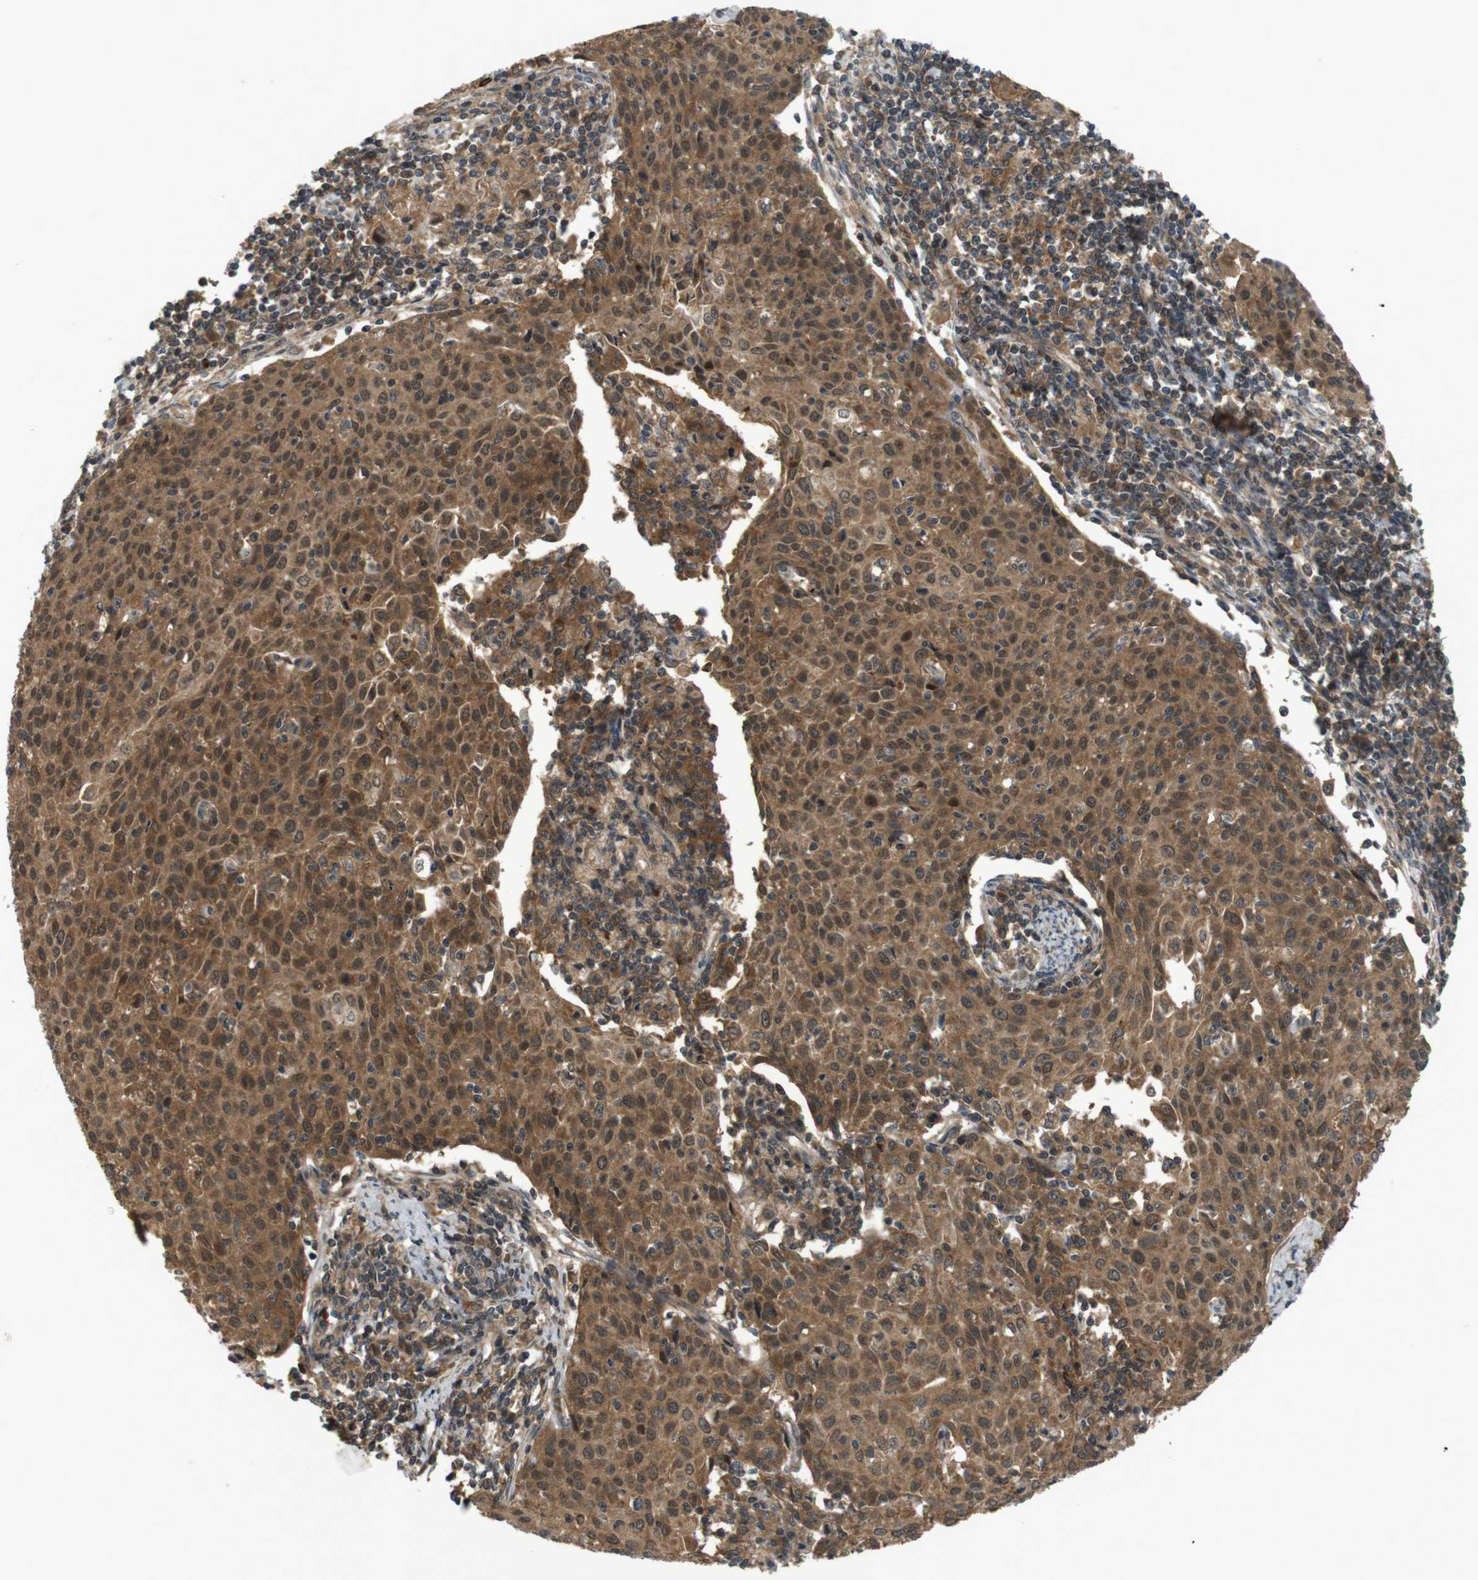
{"staining": {"intensity": "strong", "quantity": ">75%", "location": "cytoplasmic/membranous"}, "tissue": "cervical cancer", "cell_type": "Tumor cells", "image_type": "cancer", "snomed": [{"axis": "morphology", "description": "Squamous cell carcinoma, NOS"}, {"axis": "topography", "description": "Cervix"}], "caption": "High-power microscopy captured an immunohistochemistry (IHC) micrograph of cervical cancer, revealing strong cytoplasmic/membranous staining in approximately >75% of tumor cells.", "gene": "NFKBIE", "patient": {"sex": "female", "age": 38}}